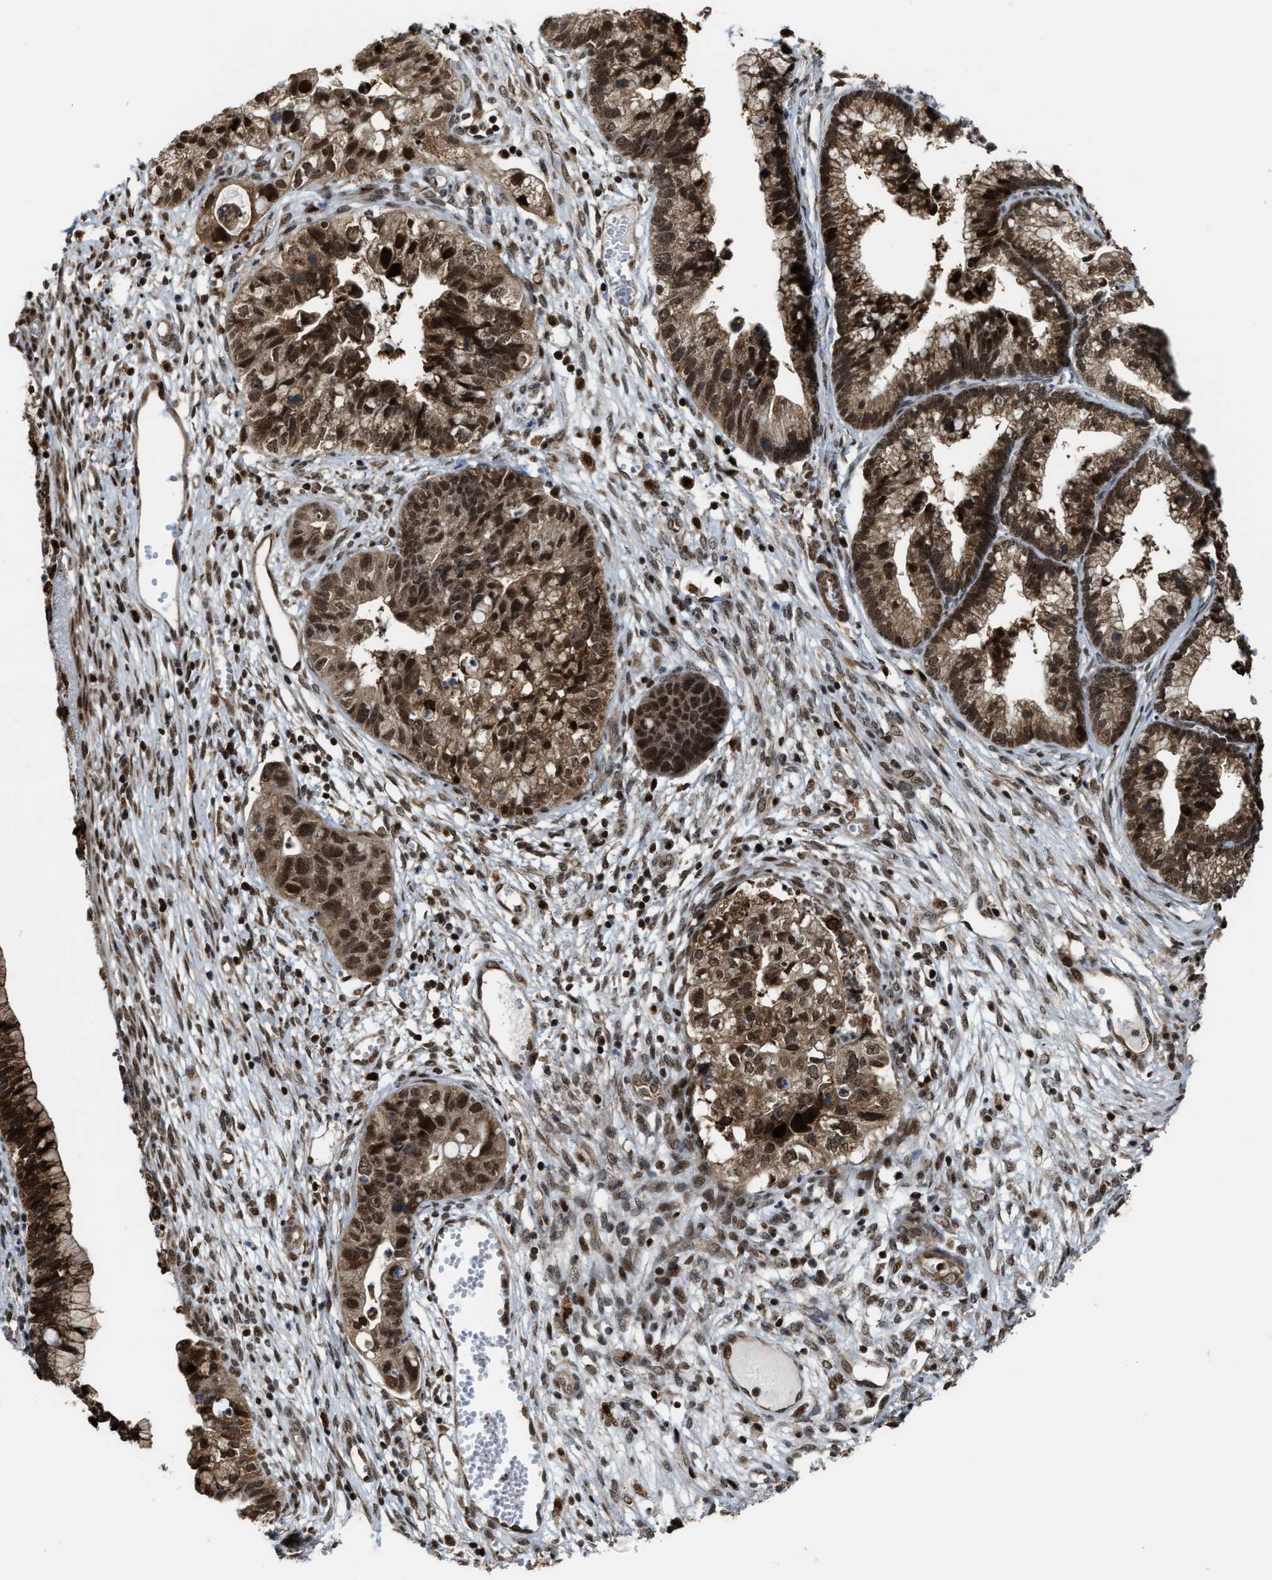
{"staining": {"intensity": "strong", "quantity": ">75%", "location": "cytoplasmic/membranous,nuclear"}, "tissue": "cervical cancer", "cell_type": "Tumor cells", "image_type": "cancer", "snomed": [{"axis": "morphology", "description": "Adenocarcinoma, NOS"}, {"axis": "topography", "description": "Cervix"}], "caption": "Cervical cancer (adenocarcinoma) was stained to show a protein in brown. There is high levels of strong cytoplasmic/membranous and nuclear expression in approximately >75% of tumor cells.", "gene": "ZNF250", "patient": {"sex": "female", "age": 44}}